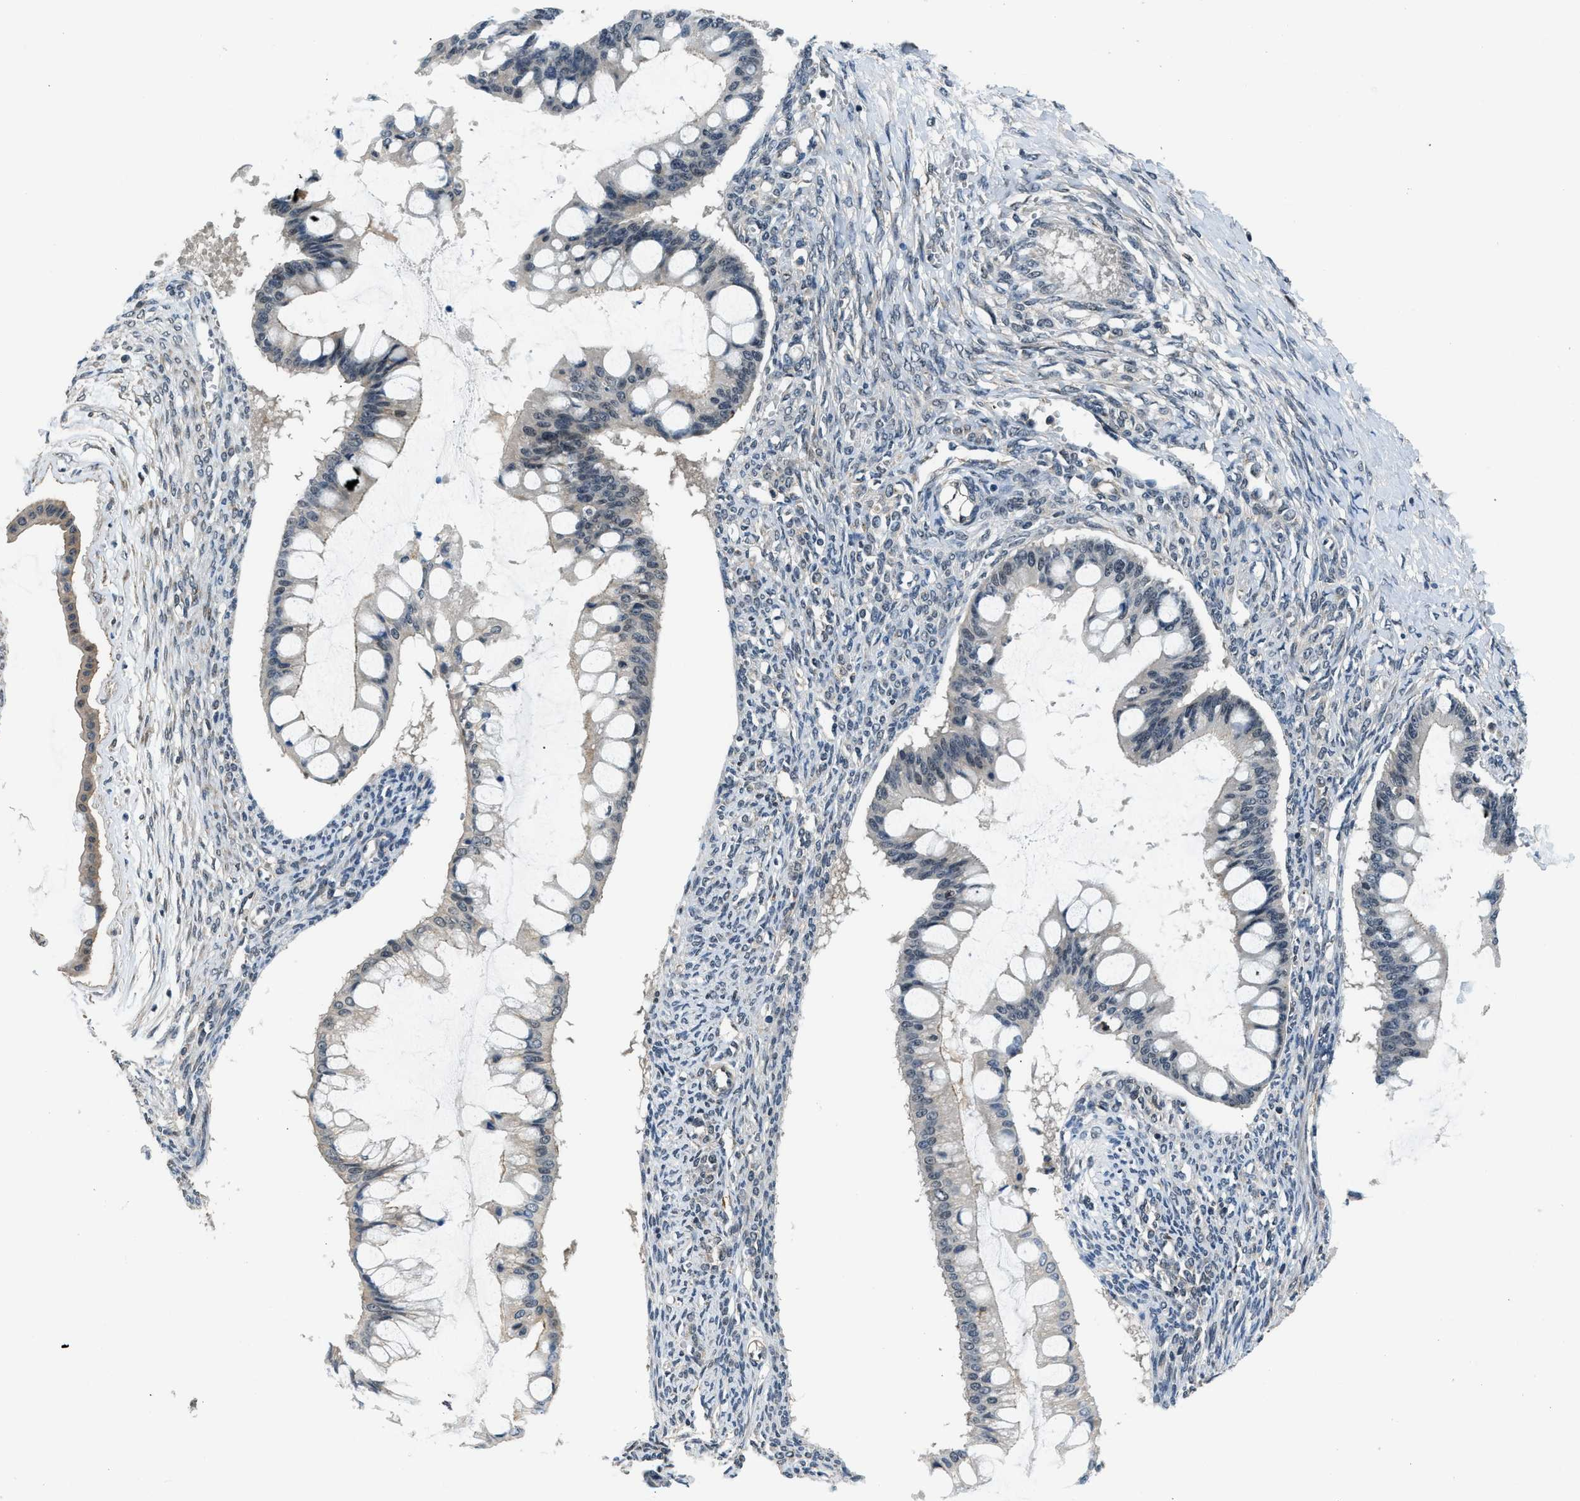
{"staining": {"intensity": "negative", "quantity": "none", "location": "none"}, "tissue": "ovarian cancer", "cell_type": "Tumor cells", "image_type": "cancer", "snomed": [{"axis": "morphology", "description": "Cystadenocarcinoma, mucinous, NOS"}, {"axis": "topography", "description": "Ovary"}], "caption": "Mucinous cystadenocarcinoma (ovarian) stained for a protein using IHC reveals no positivity tumor cells.", "gene": "MTMR1", "patient": {"sex": "female", "age": 73}}